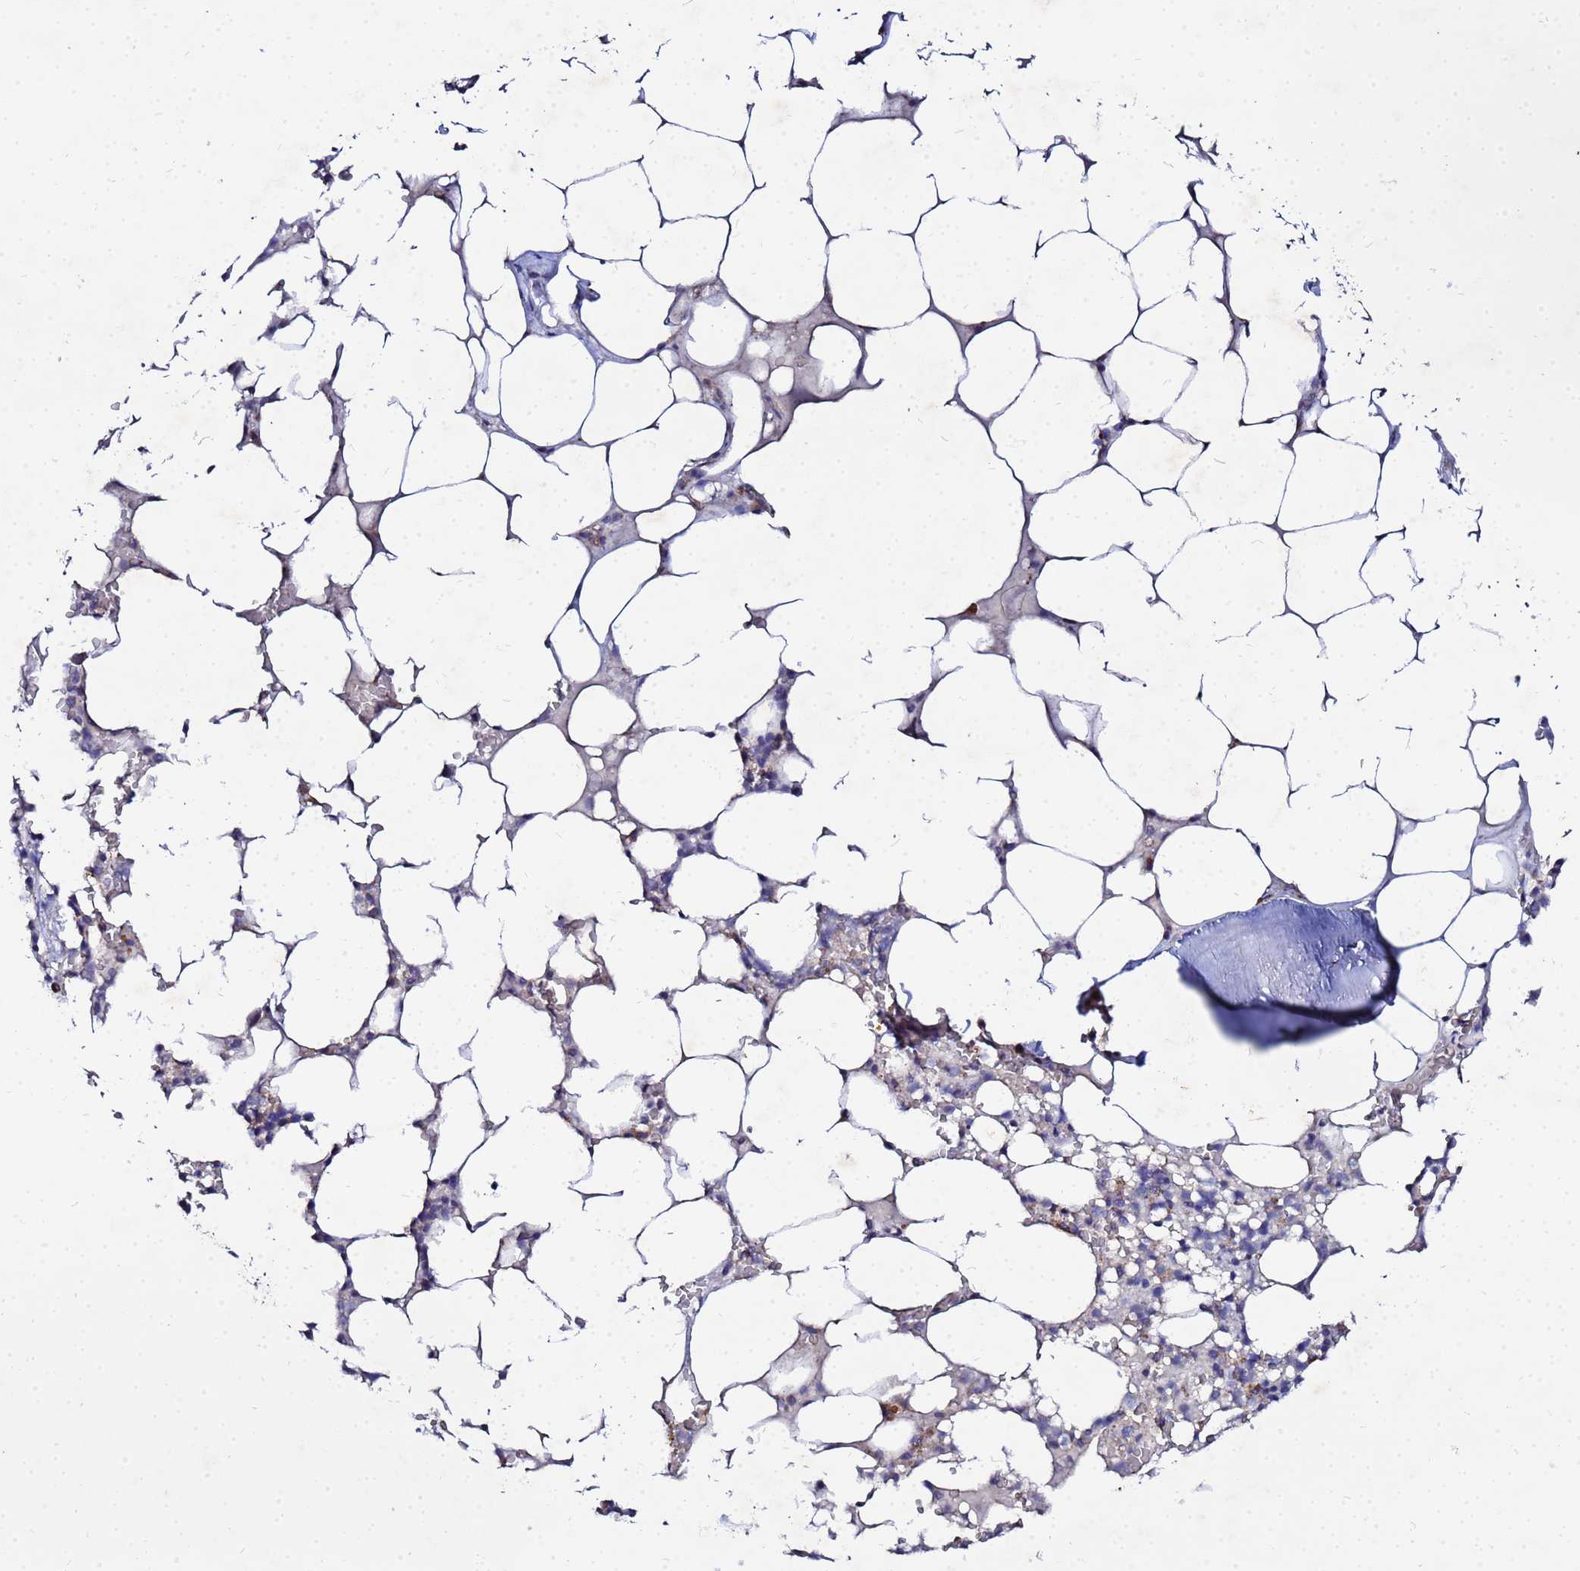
{"staining": {"intensity": "moderate", "quantity": "<25%", "location": "cytoplasmic/membranous"}, "tissue": "bone marrow", "cell_type": "Hematopoietic cells", "image_type": "normal", "snomed": [{"axis": "morphology", "description": "Normal tissue, NOS"}, {"axis": "topography", "description": "Bone marrow"}], "caption": "This image exhibits IHC staining of benign bone marrow, with low moderate cytoplasmic/membranous expression in about <25% of hematopoietic cells.", "gene": "FAHD2A", "patient": {"sex": "male", "age": 64}}